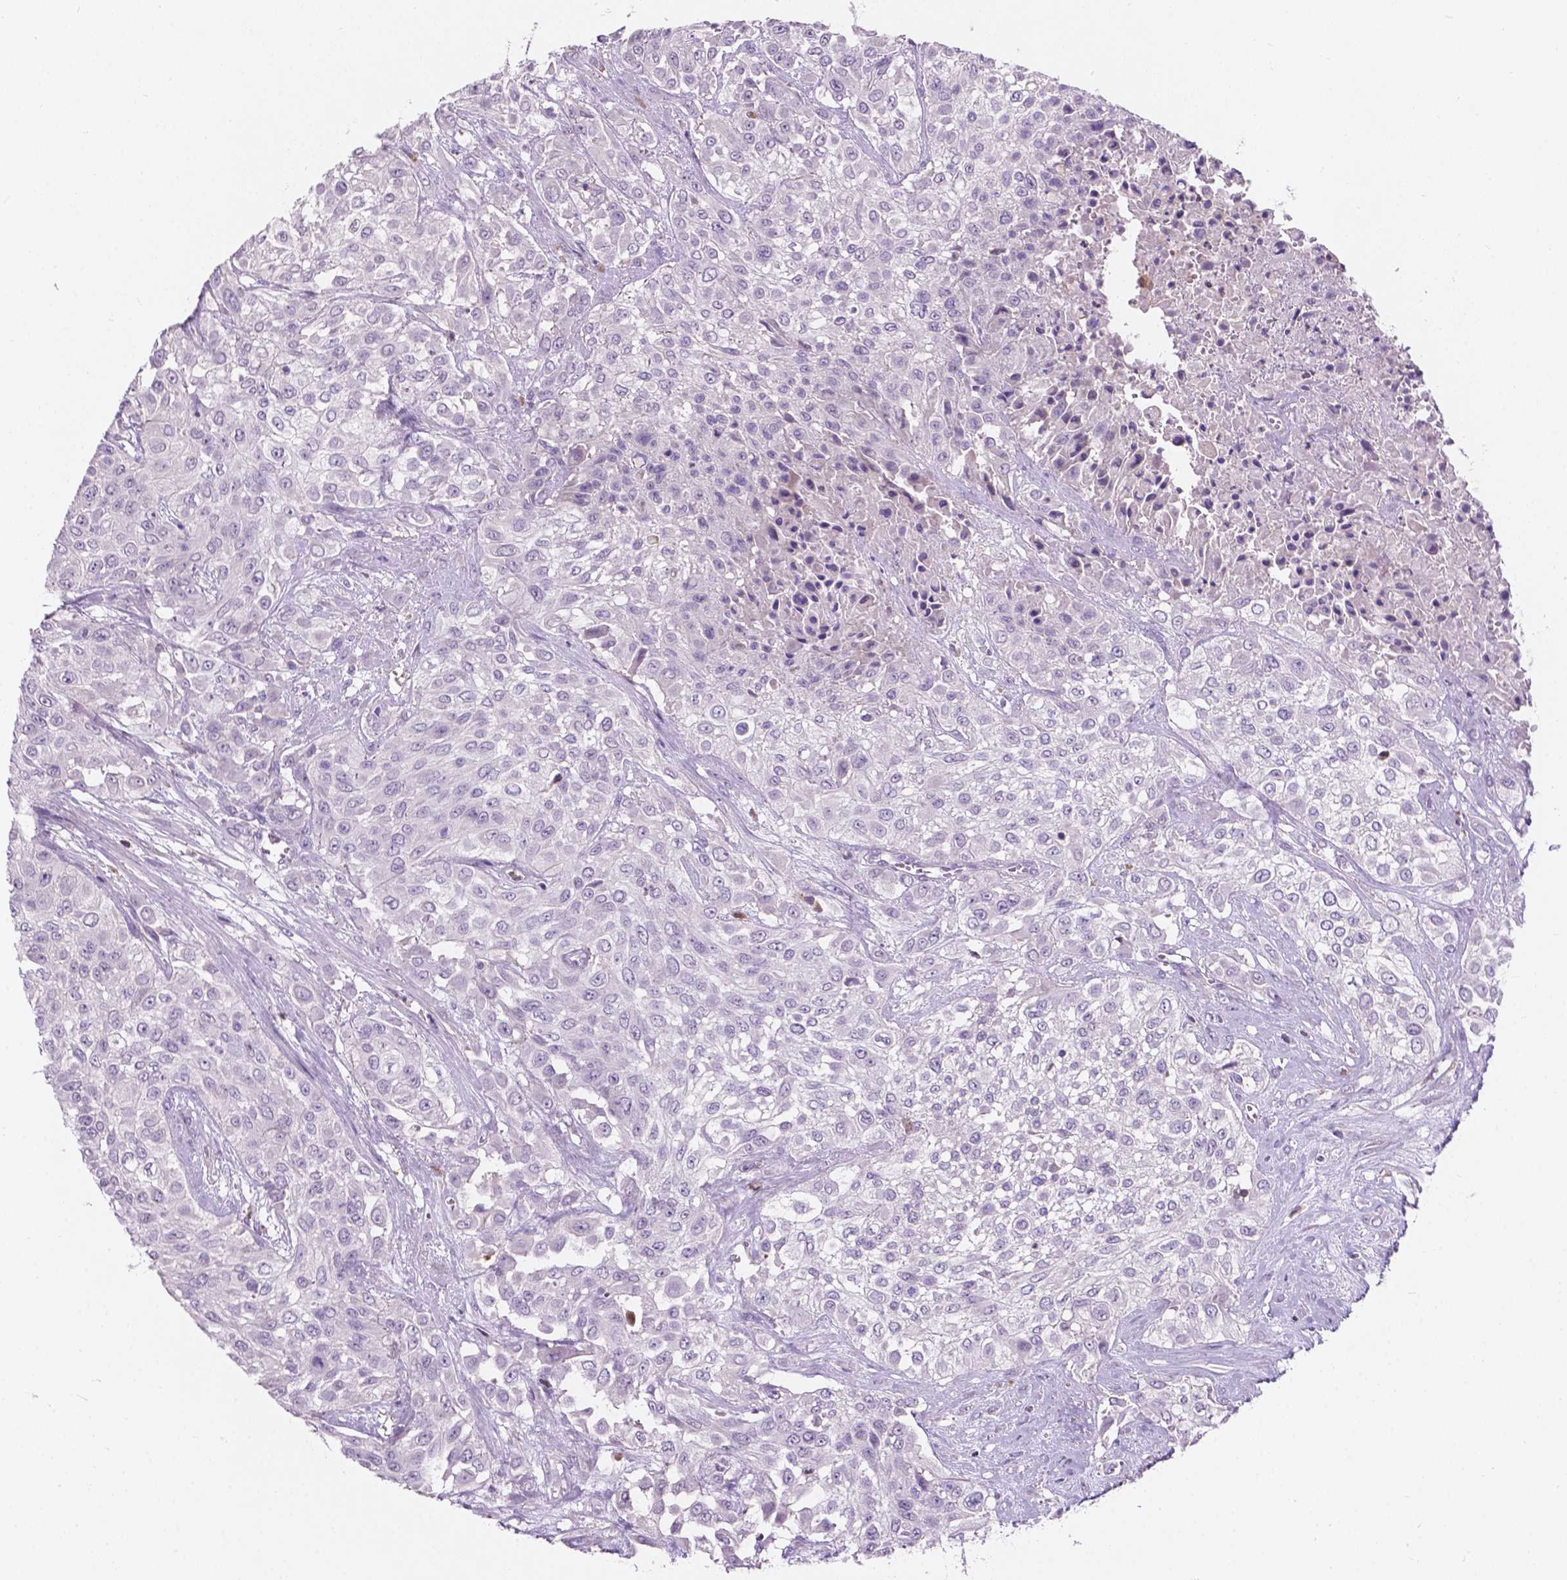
{"staining": {"intensity": "negative", "quantity": "none", "location": "none"}, "tissue": "urothelial cancer", "cell_type": "Tumor cells", "image_type": "cancer", "snomed": [{"axis": "morphology", "description": "Urothelial carcinoma, High grade"}, {"axis": "topography", "description": "Urinary bladder"}], "caption": "Immunohistochemistry (IHC) micrograph of neoplastic tissue: urothelial carcinoma (high-grade) stained with DAB (3,3'-diaminobenzidine) reveals no significant protein positivity in tumor cells. (DAB immunohistochemistry (IHC), high magnification).", "gene": "IREB2", "patient": {"sex": "male", "age": 57}}